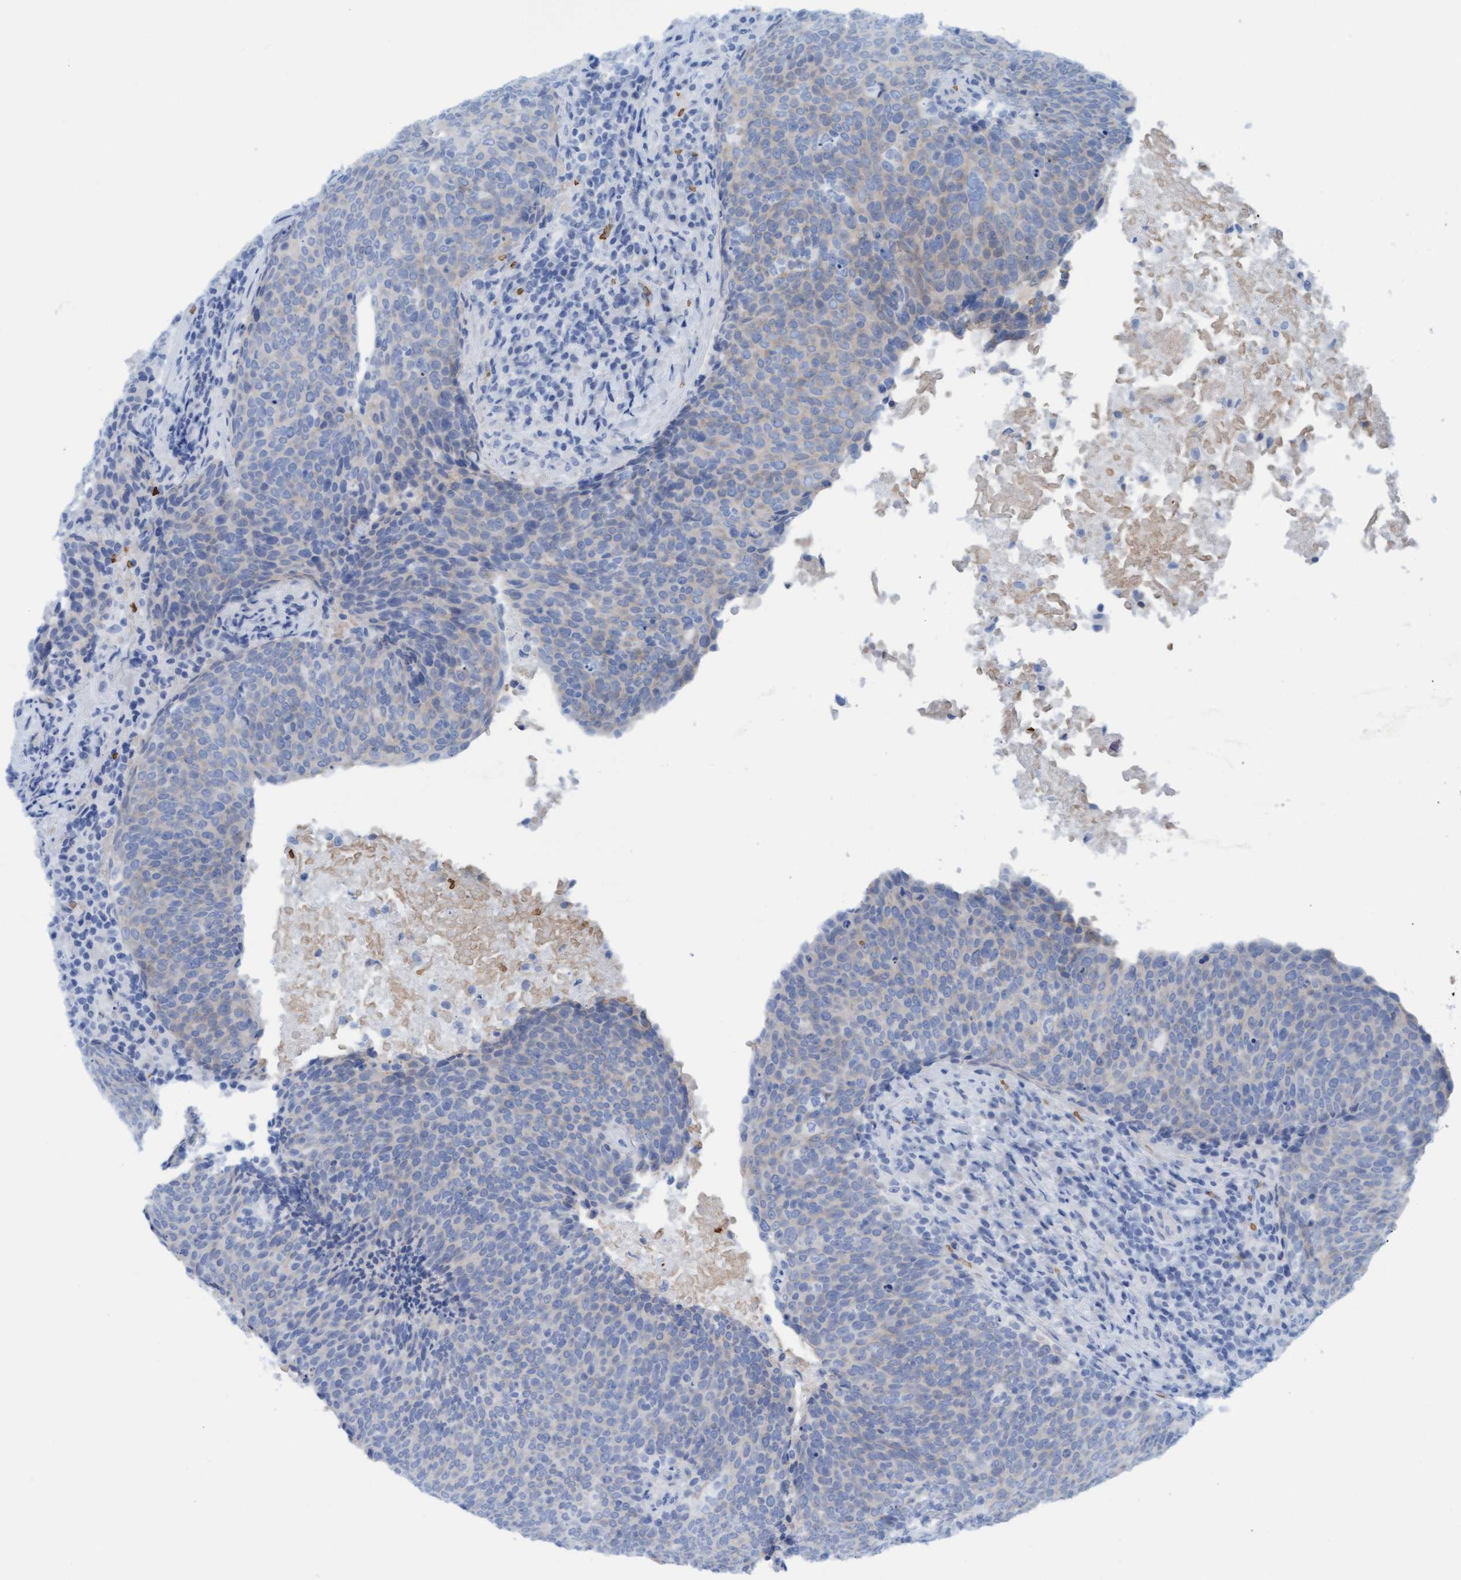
{"staining": {"intensity": "weak", "quantity": "<25%", "location": "cytoplasmic/membranous"}, "tissue": "head and neck cancer", "cell_type": "Tumor cells", "image_type": "cancer", "snomed": [{"axis": "morphology", "description": "Squamous cell carcinoma, NOS"}, {"axis": "morphology", "description": "Squamous cell carcinoma, metastatic, NOS"}, {"axis": "topography", "description": "Lymph node"}, {"axis": "topography", "description": "Head-Neck"}], "caption": "Metastatic squamous cell carcinoma (head and neck) was stained to show a protein in brown. There is no significant positivity in tumor cells.", "gene": "P2RX5", "patient": {"sex": "male", "age": 62}}